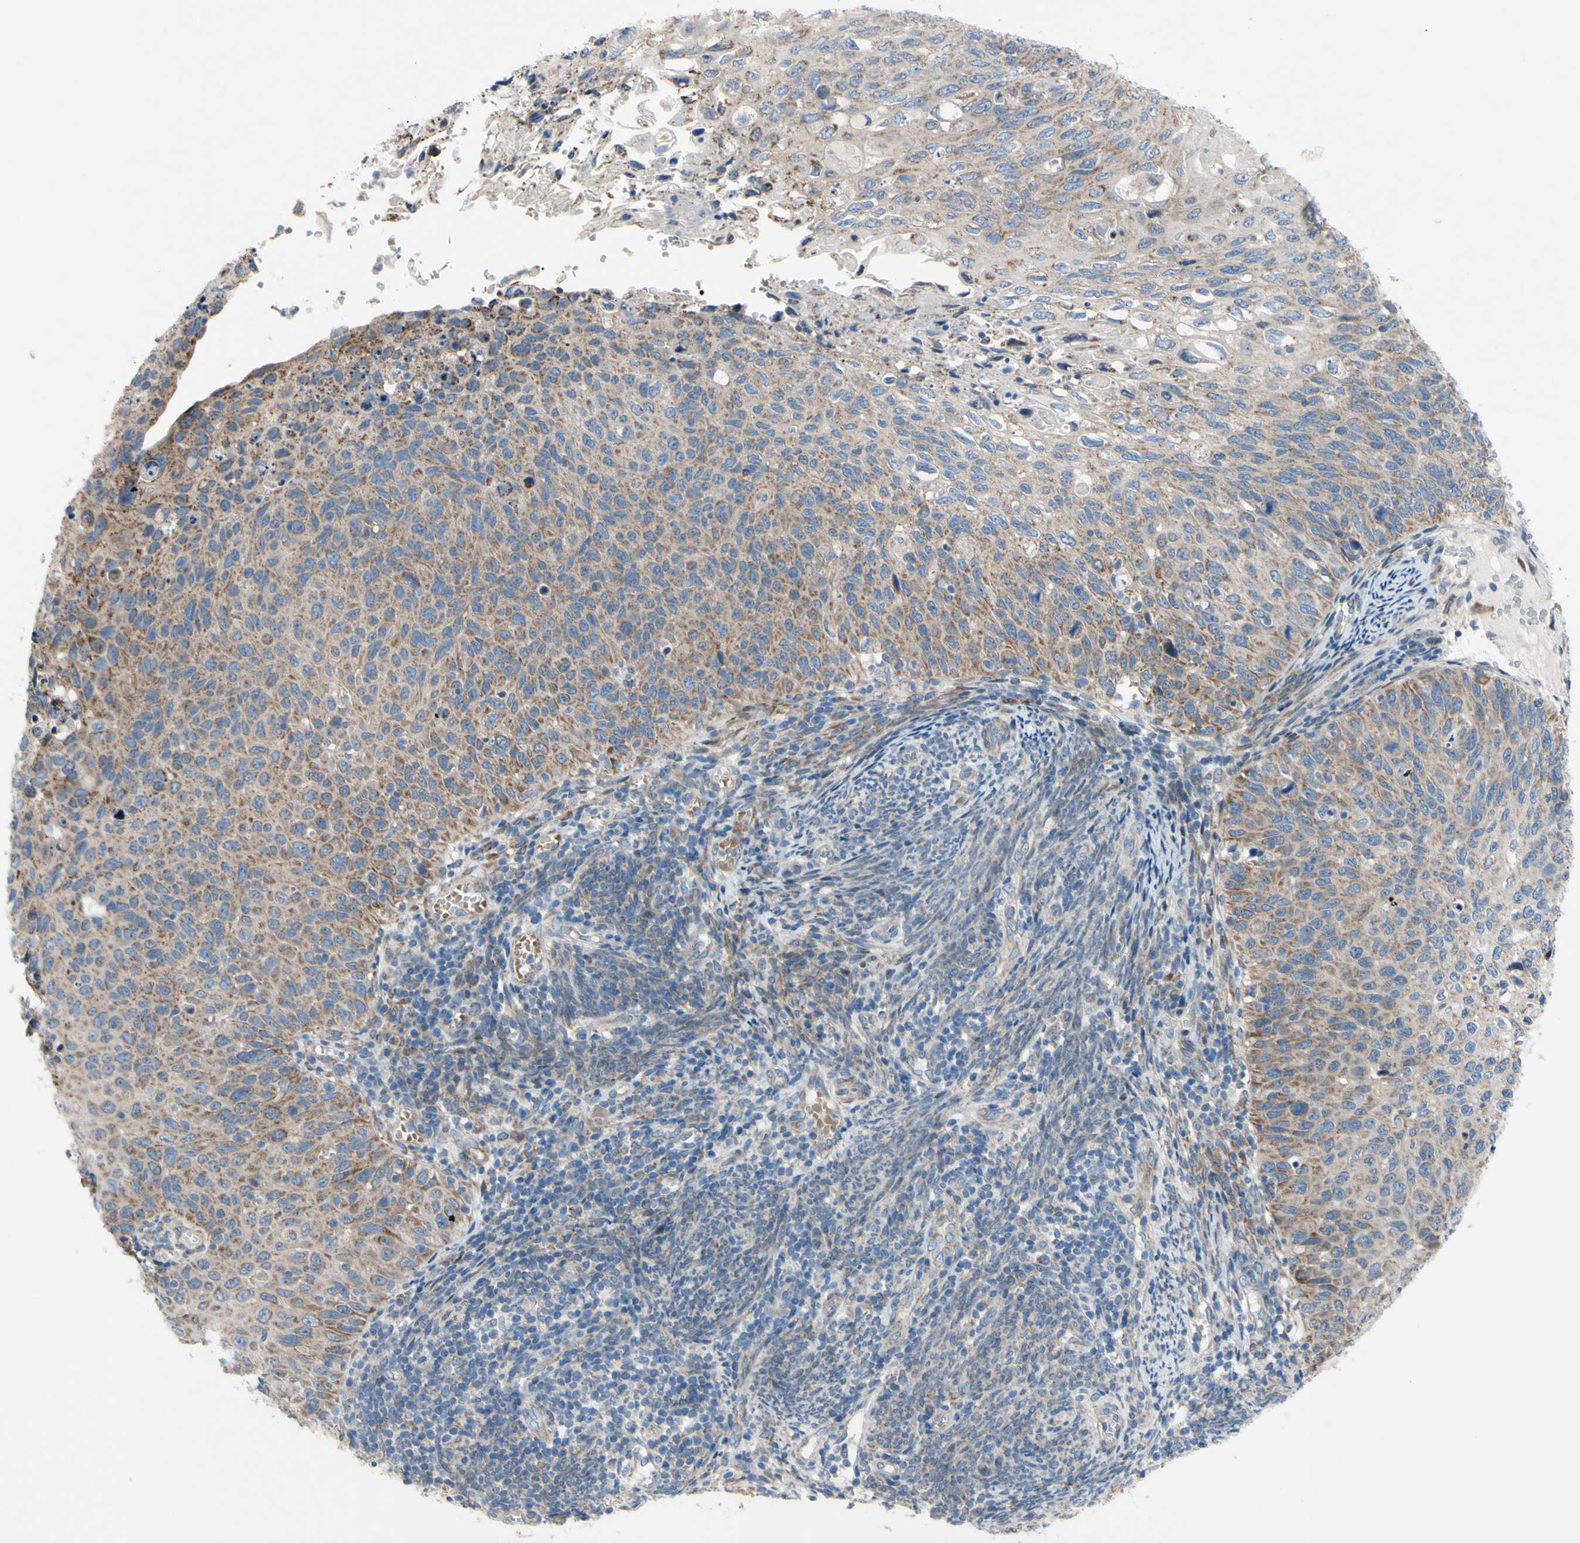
{"staining": {"intensity": "moderate", "quantity": ">75%", "location": "cytoplasmic/membranous"}, "tissue": "cervical cancer", "cell_type": "Tumor cells", "image_type": "cancer", "snomed": [{"axis": "morphology", "description": "Squamous cell carcinoma, NOS"}, {"axis": "topography", "description": "Cervix"}], "caption": "Tumor cells demonstrate medium levels of moderate cytoplasmic/membranous positivity in about >75% of cells in human cervical cancer.", "gene": "GRAMD2B", "patient": {"sex": "female", "age": 70}}